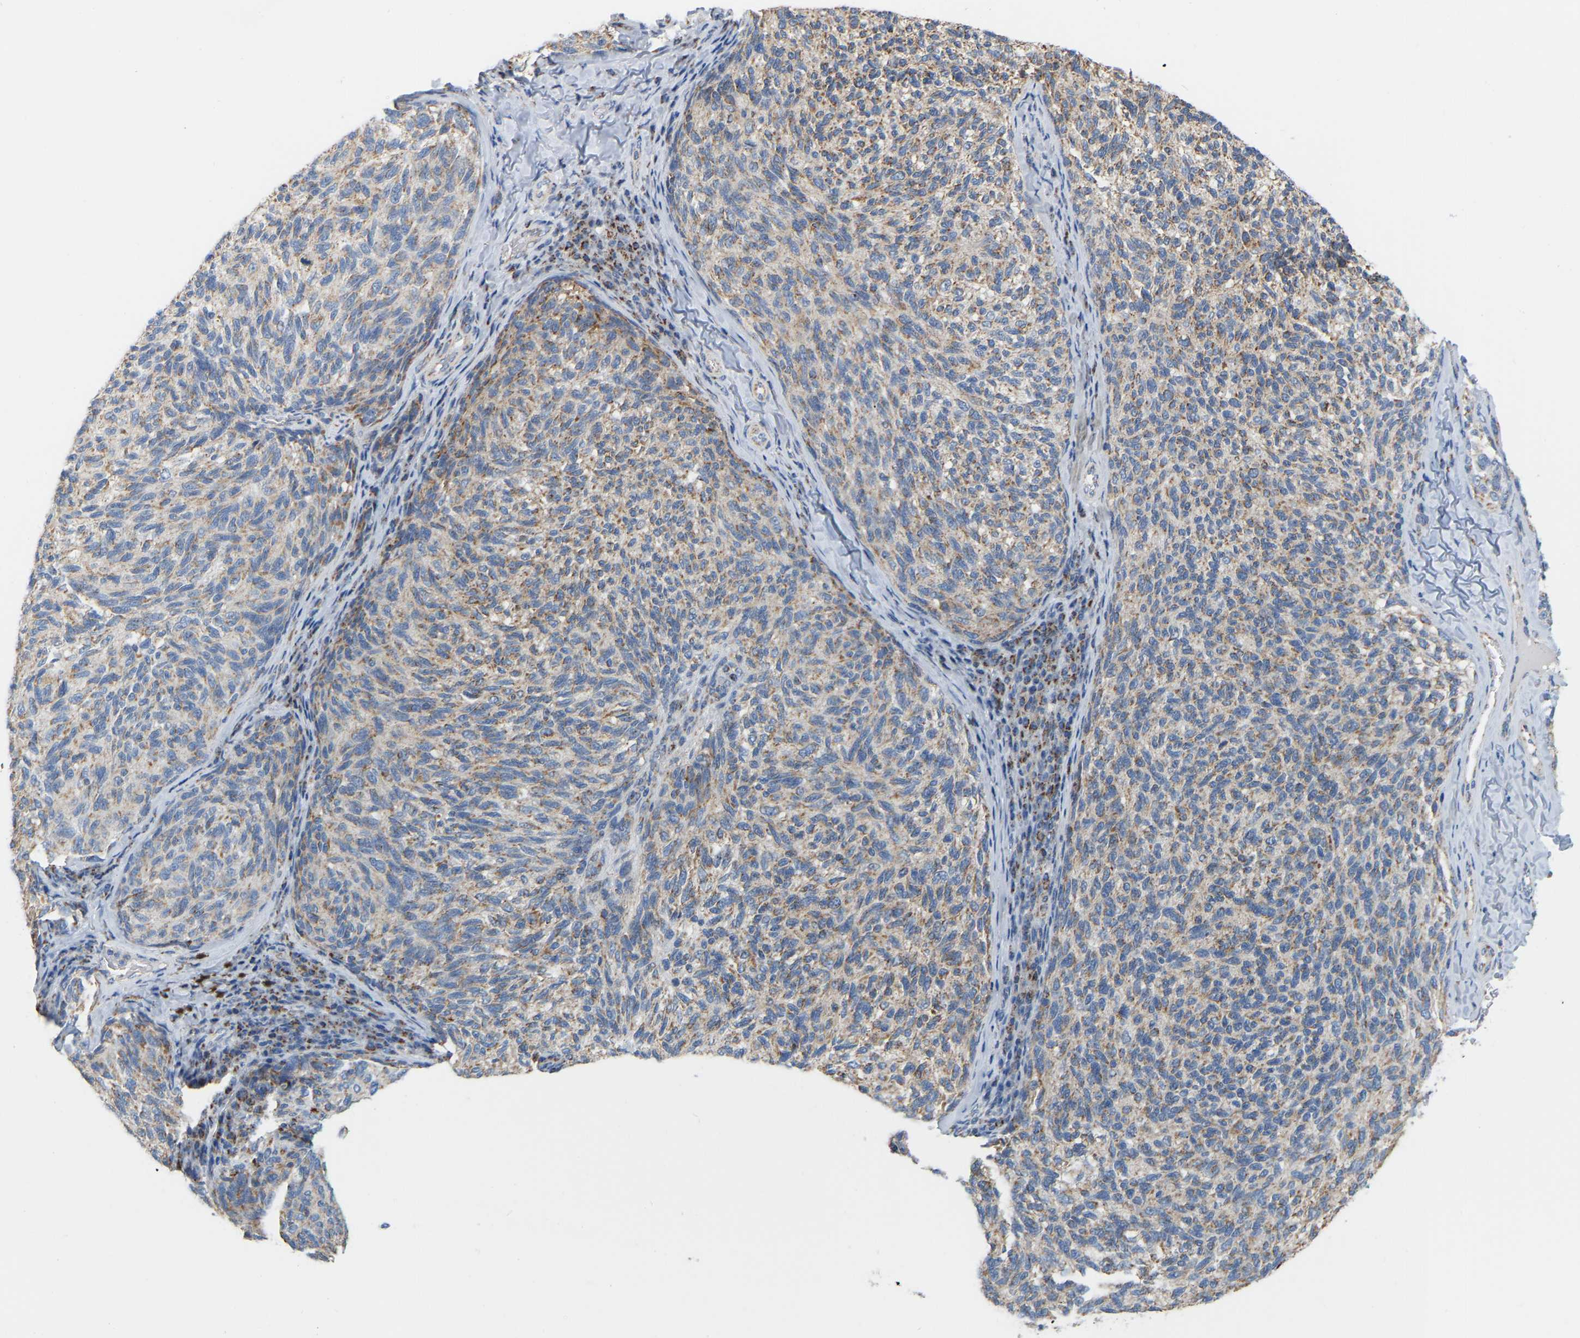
{"staining": {"intensity": "moderate", "quantity": "25%-75%", "location": "cytoplasmic/membranous"}, "tissue": "melanoma", "cell_type": "Tumor cells", "image_type": "cancer", "snomed": [{"axis": "morphology", "description": "Malignant melanoma, NOS"}, {"axis": "topography", "description": "Skin"}], "caption": "Moderate cytoplasmic/membranous protein positivity is present in about 25%-75% of tumor cells in melanoma.", "gene": "CBLB", "patient": {"sex": "female", "age": 73}}